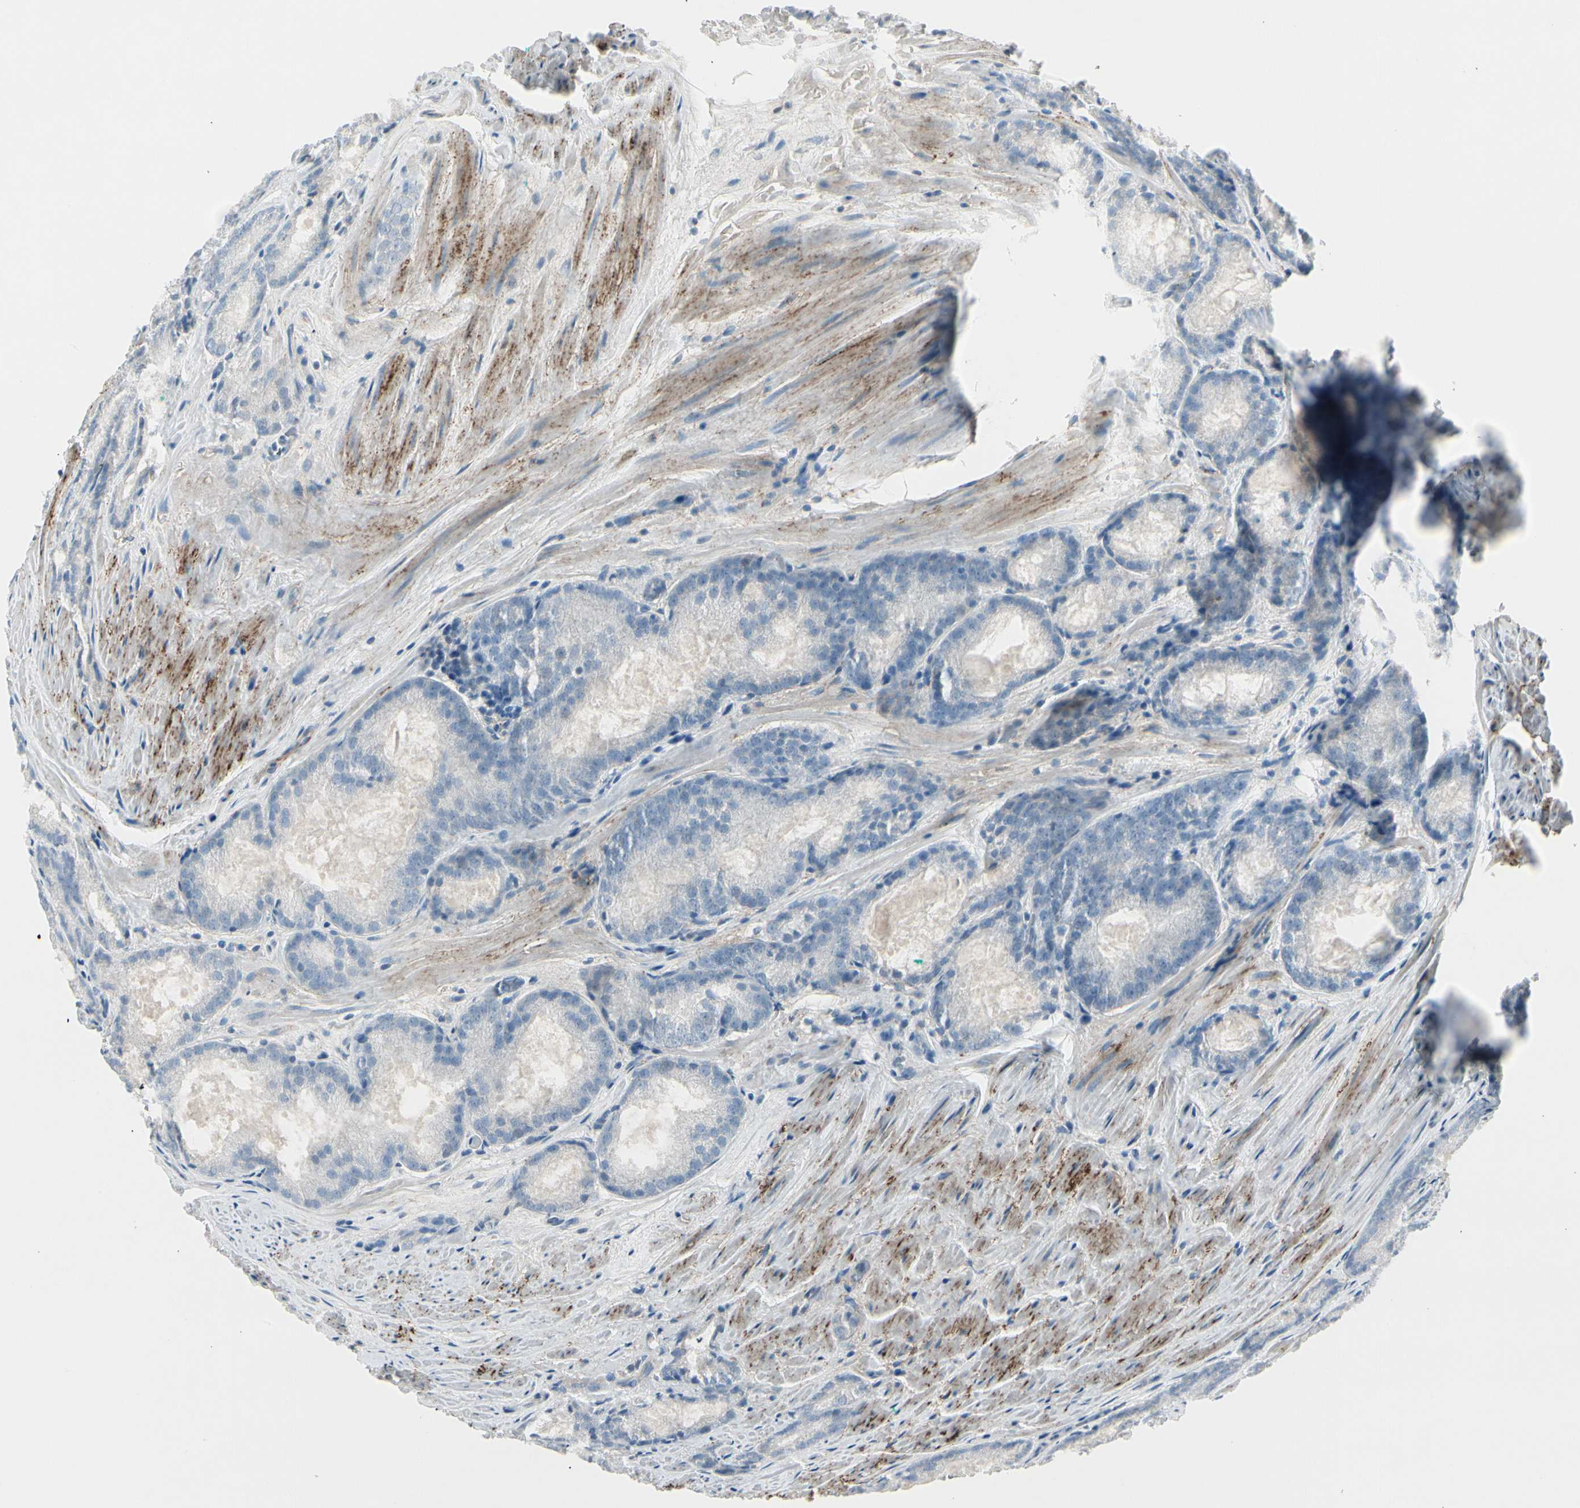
{"staining": {"intensity": "negative", "quantity": "none", "location": "none"}, "tissue": "prostate cancer", "cell_type": "Tumor cells", "image_type": "cancer", "snomed": [{"axis": "morphology", "description": "Adenocarcinoma, Low grade"}, {"axis": "topography", "description": "Prostate"}], "caption": "DAB immunohistochemical staining of human prostate low-grade adenocarcinoma displays no significant staining in tumor cells.", "gene": "CACNA2D1", "patient": {"sex": "male", "age": 64}}